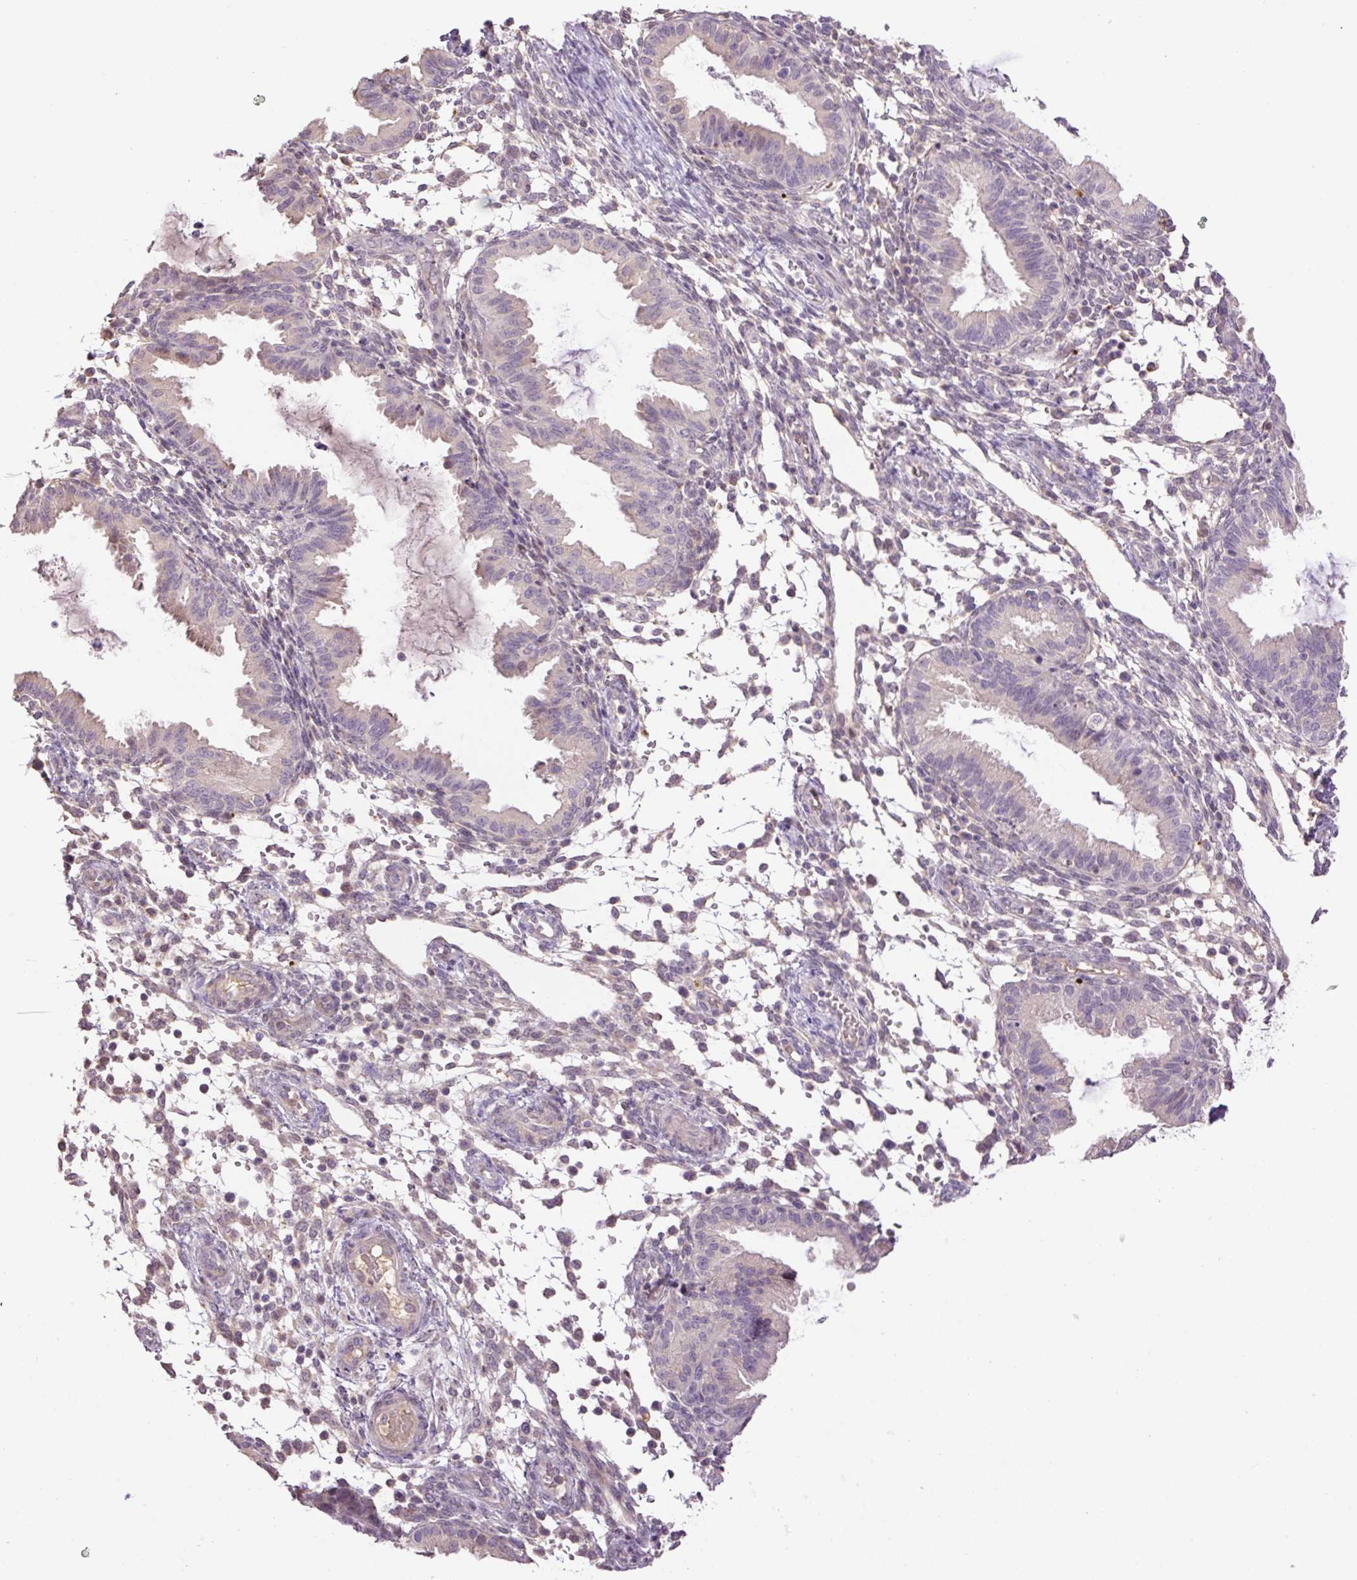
{"staining": {"intensity": "negative", "quantity": "none", "location": "none"}, "tissue": "endometrium", "cell_type": "Cells in endometrial stroma", "image_type": "normal", "snomed": [{"axis": "morphology", "description": "Normal tissue, NOS"}, {"axis": "topography", "description": "Endometrium"}], "caption": "Immunohistochemistry micrograph of normal human endometrium stained for a protein (brown), which demonstrates no expression in cells in endometrial stroma.", "gene": "HABP4", "patient": {"sex": "female", "age": 33}}